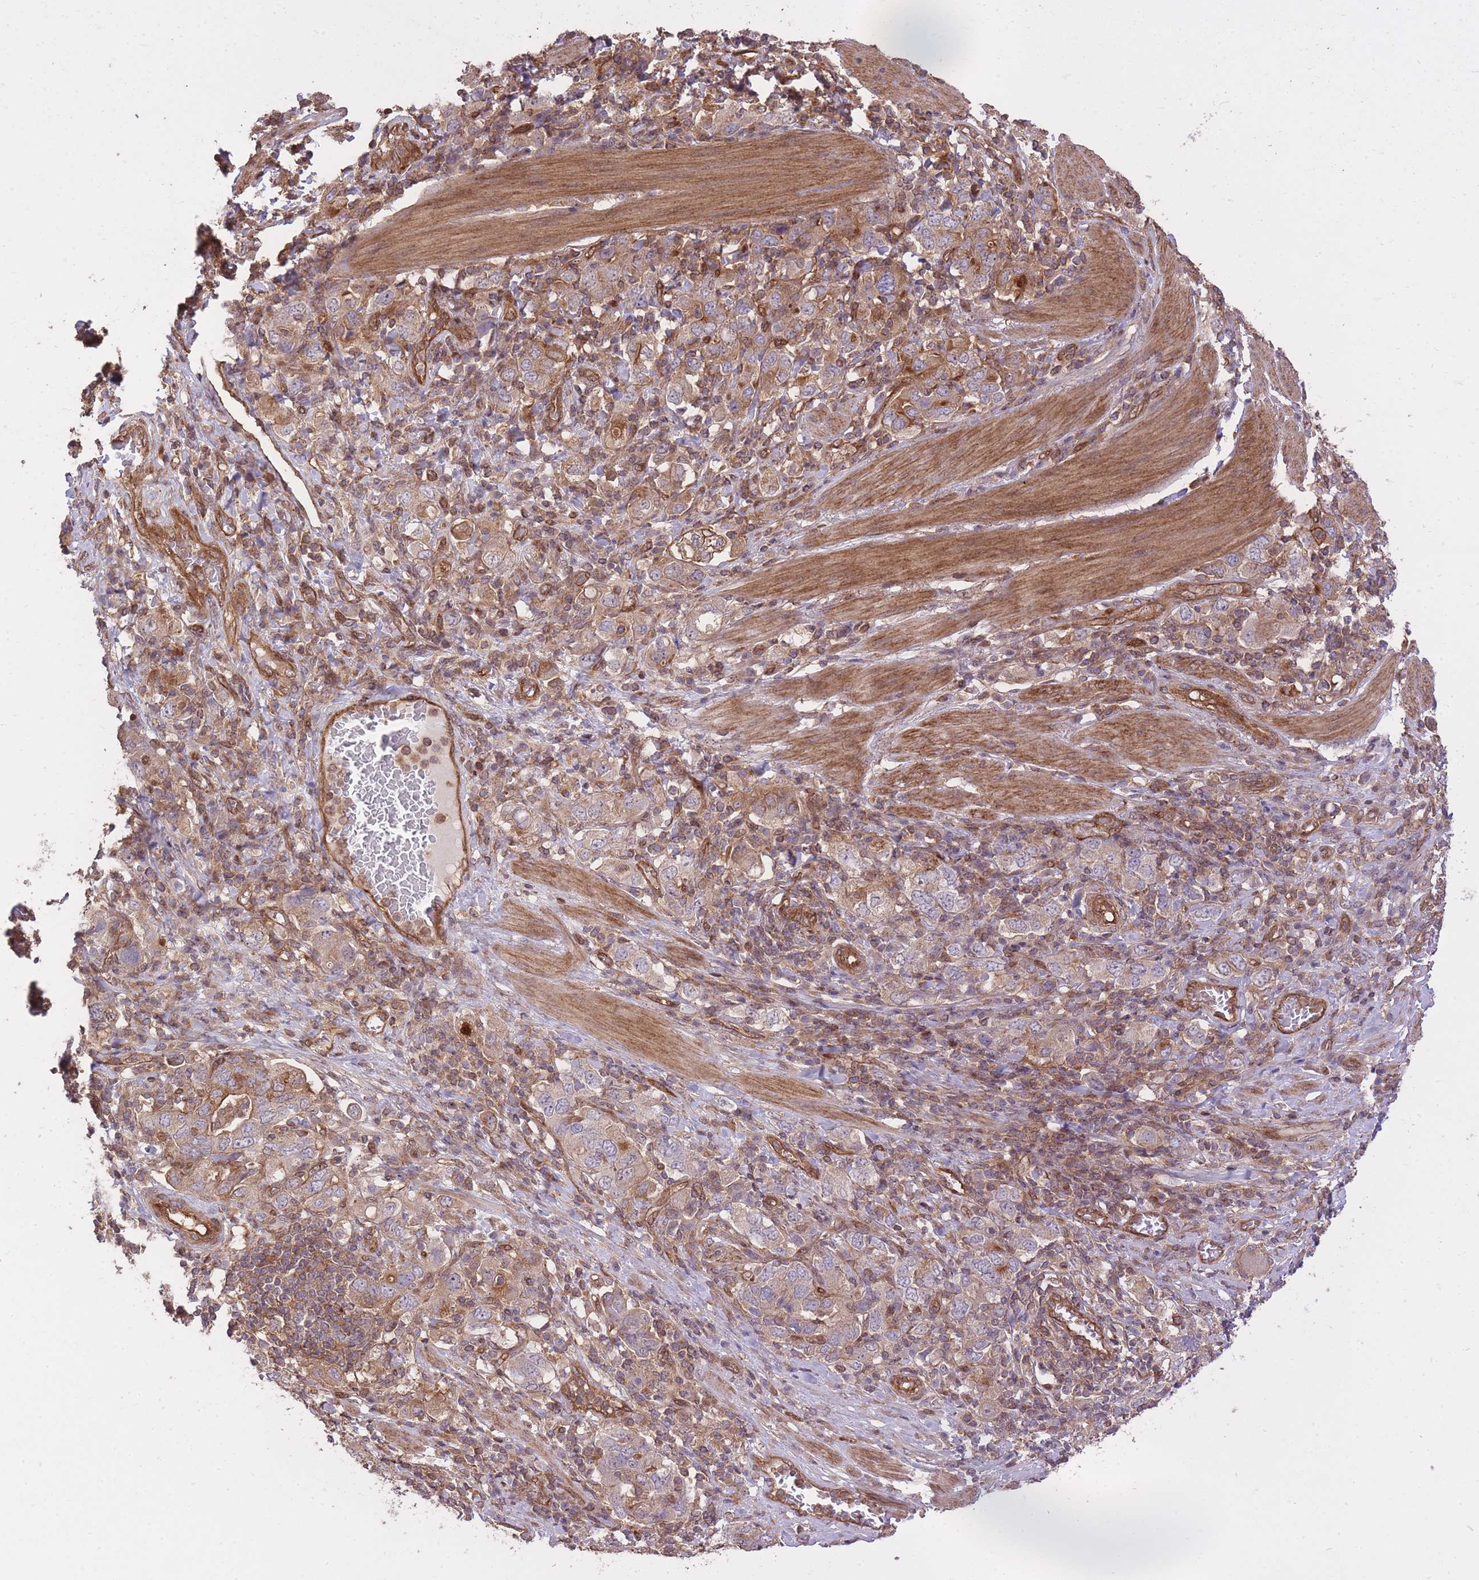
{"staining": {"intensity": "moderate", "quantity": "25%-75%", "location": "cytoplasmic/membranous"}, "tissue": "stomach cancer", "cell_type": "Tumor cells", "image_type": "cancer", "snomed": [{"axis": "morphology", "description": "Adenocarcinoma, NOS"}, {"axis": "topography", "description": "Stomach, upper"}, {"axis": "topography", "description": "Stomach"}], "caption": "An image showing moderate cytoplasmic/membranous positivity in about 25%-75% of tumor cells in adenocarcinoma (stomach), as visualized by brown immunohistochemical staining.", "gene": "PLD1", "patient": {"sex": "male", "age": 62}}